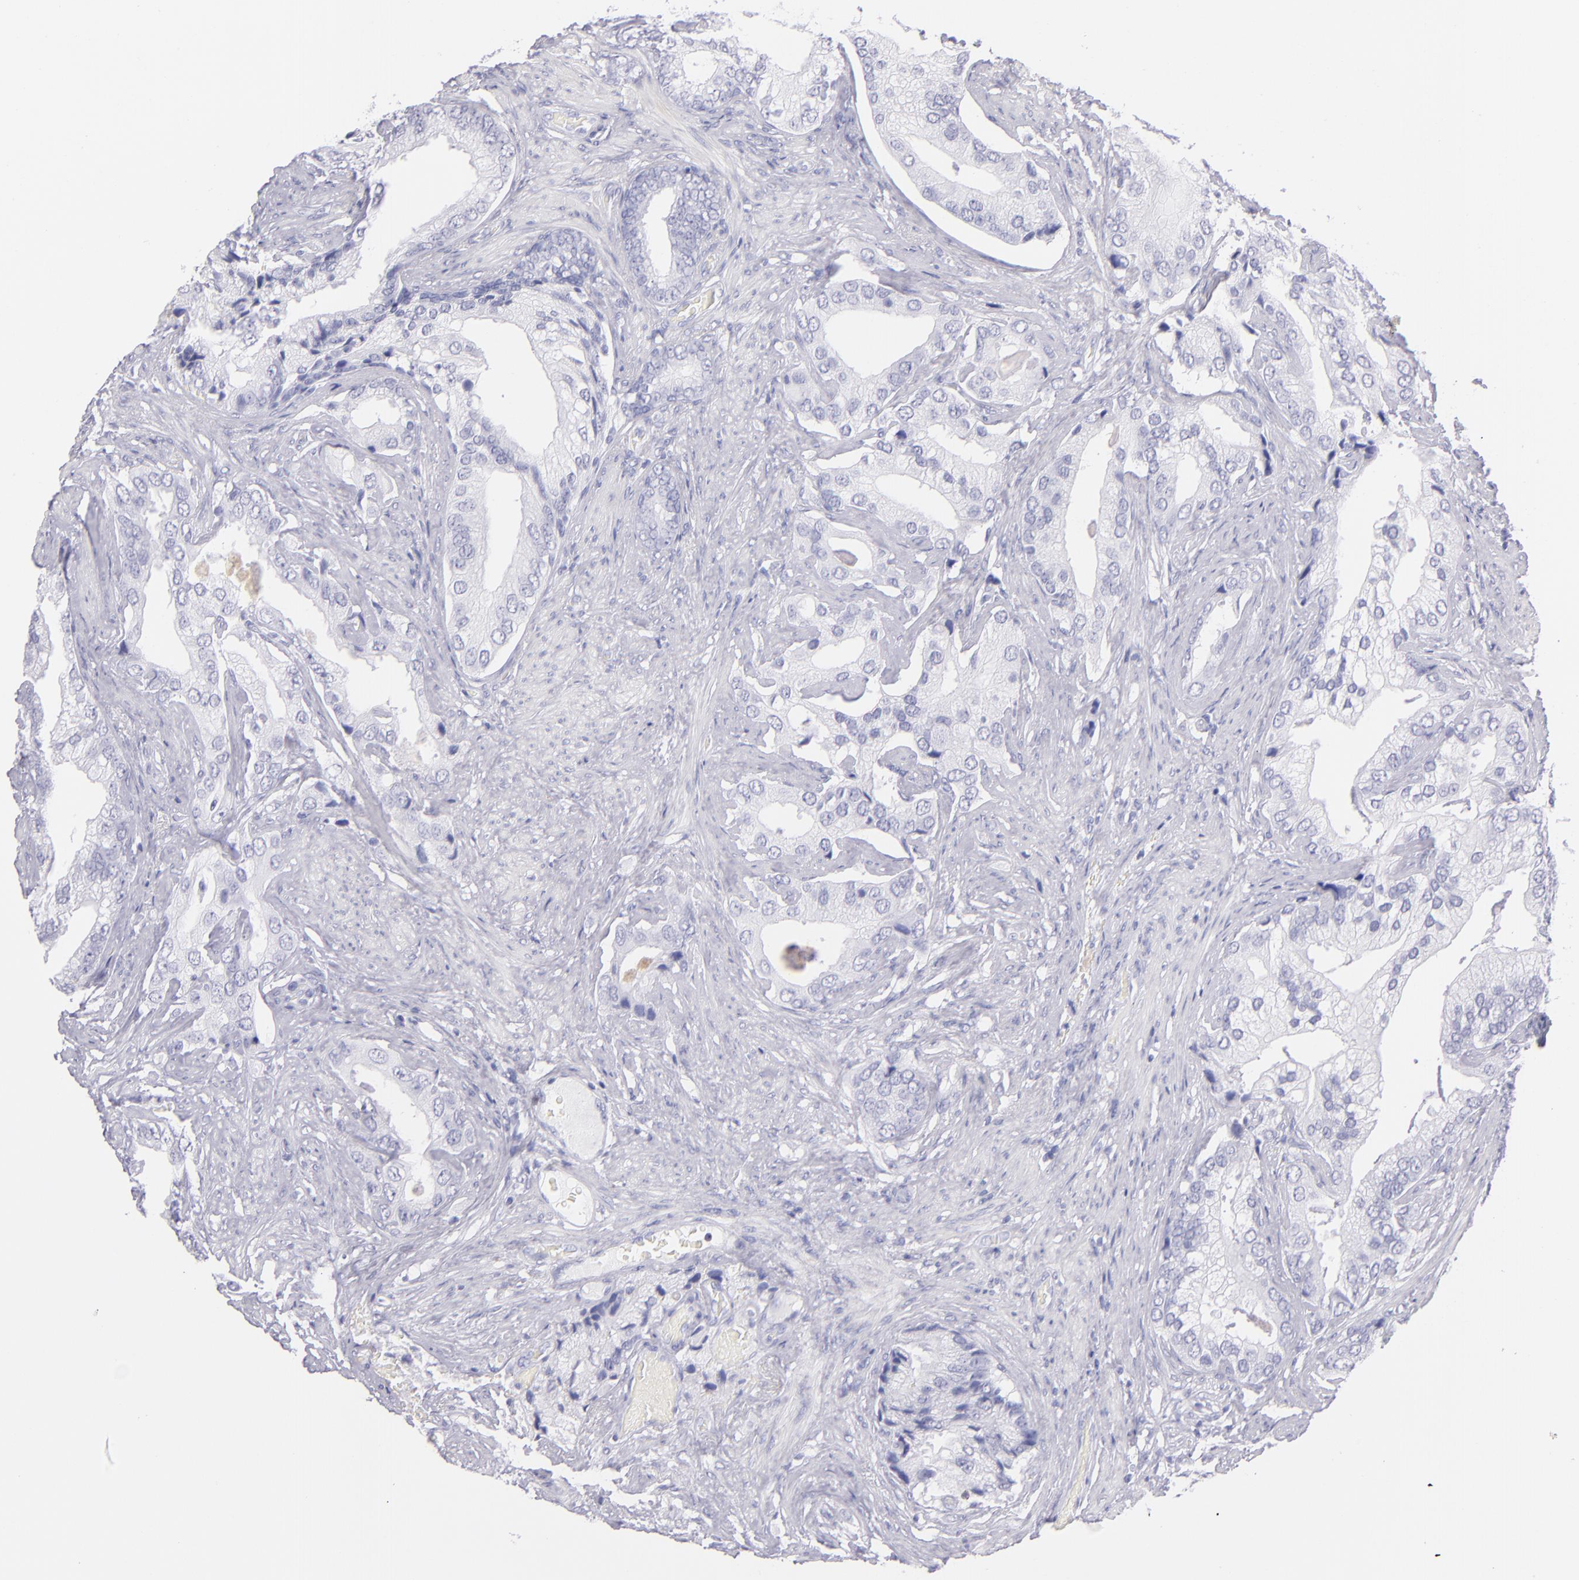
{"staining": {"intensity": "negative", "quantity": "none", "location": "none"}, "tissue": "prostate cancer", "cell_type": "Tumor cells", "image_type": "cancer", "snomed": [{"axis": "morphology", "description": "Adenocarcinoma, Low grade"}, {"axis": "topography", "description": "Prostate"}], "caption": "The immunohistochemistry micrograph has no significant expression in tumor cells of adenocarcinoma (low-grade) (prostate) tissue. Brightfield microscopy of immunohistochemistry (IHC) stained with DAB (3,3'-diaminobenzidine) (brown) and hematoxylin (blue), captured at high magnification.", "gene": "PRF1", "patient": {"sex": "male", "age": 71}}